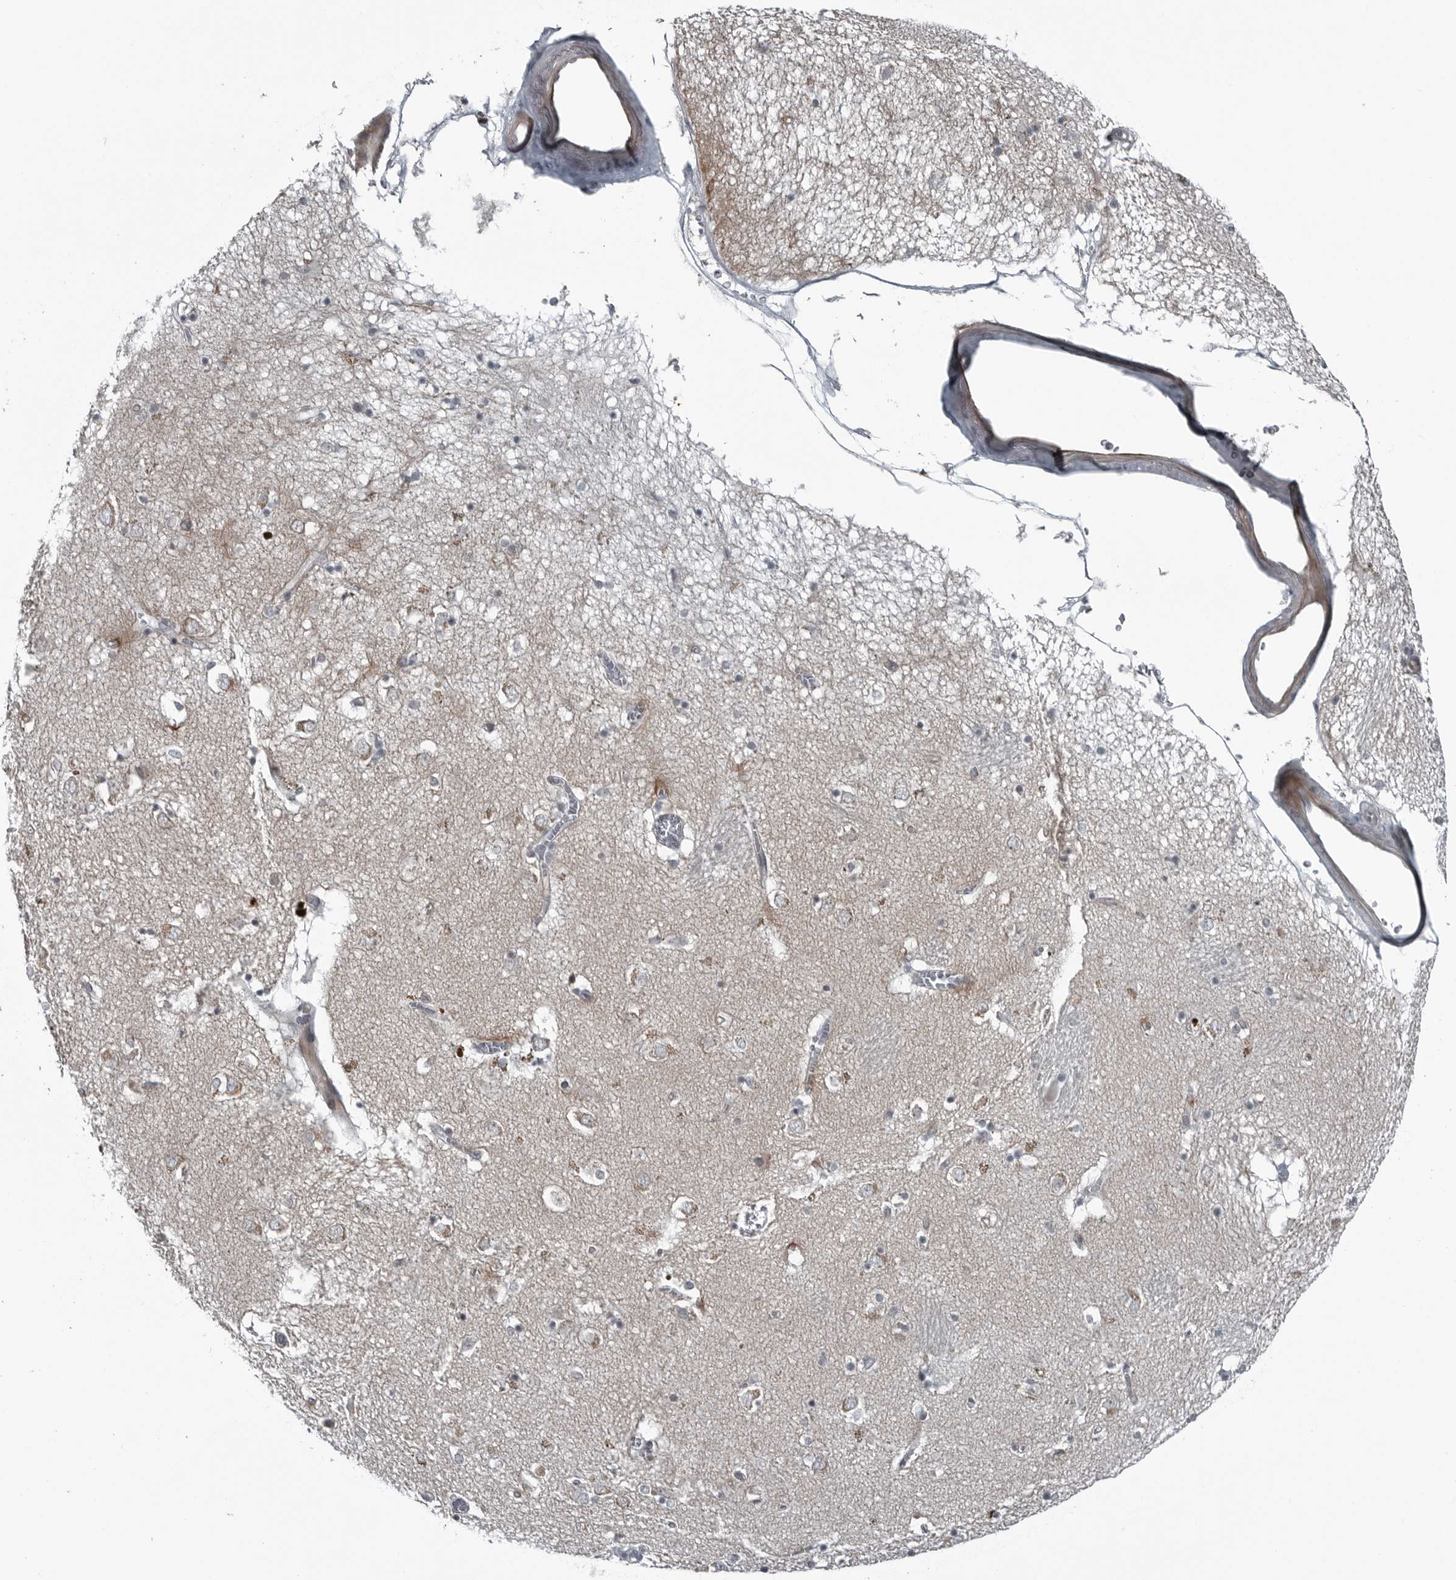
{"staining": {"intensity": "negative", "quantity": "none", "location": "none"}, "tissue": "caudate", "cell_type": "Glial cells", "image_type": "normal", "snomed": [{"axis": "morphology", "description": "Normal tissue, NOS"}, {"axis": "topography", "description": "Lateral ventricle wall"}], "caption": "High magnification brightfield microscopy of normal caudate stained with DAB (brown) and counterstained with hematoxylin (blue): glial cells show no significant staining.", "gene": "DNAAF11", "patient": {"sex": "male", "age": 70}}